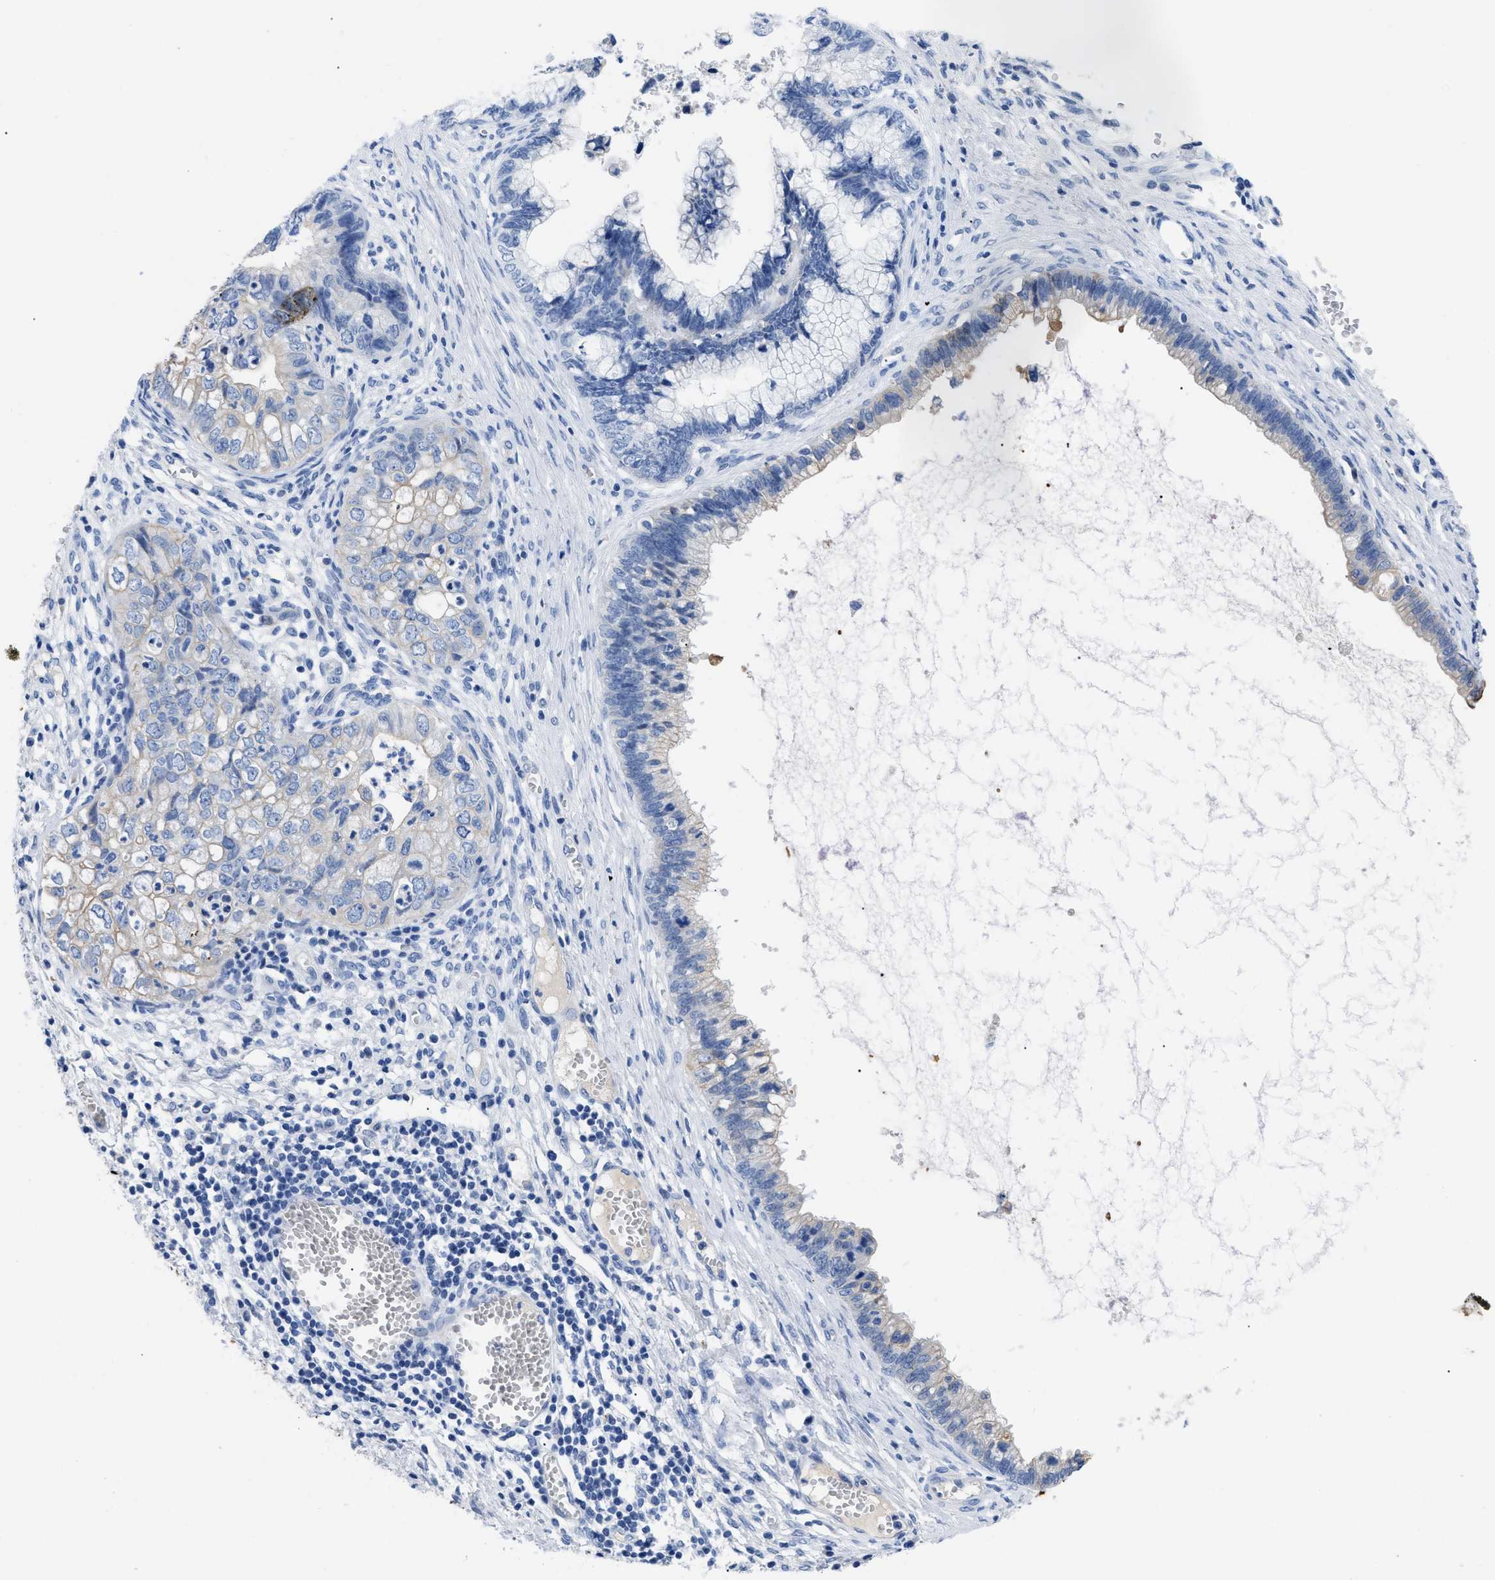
{"staining": {"intensity": "negative", "quantity": "none", "location": "none"}, "tissue": "cervical cancer", "cell_type": "Tumor cells", "image_type": "cancer", "snomed": [{"axis": "morphology", "description": "Adenocarcinoma, NOS"}, {"axis": "topography", "description": "Cervix"}], "caption": "Immunohistochemical staining of adenocarcinoma (cervical) displays no significant expression in tumor cells. (Brightfield microscopy of DAB (3,3'-diaminobenzidine) immunohistochemistry at high magnification).", "gene": "TMEM68", "patient": {"sex": "female", "age": 44}}